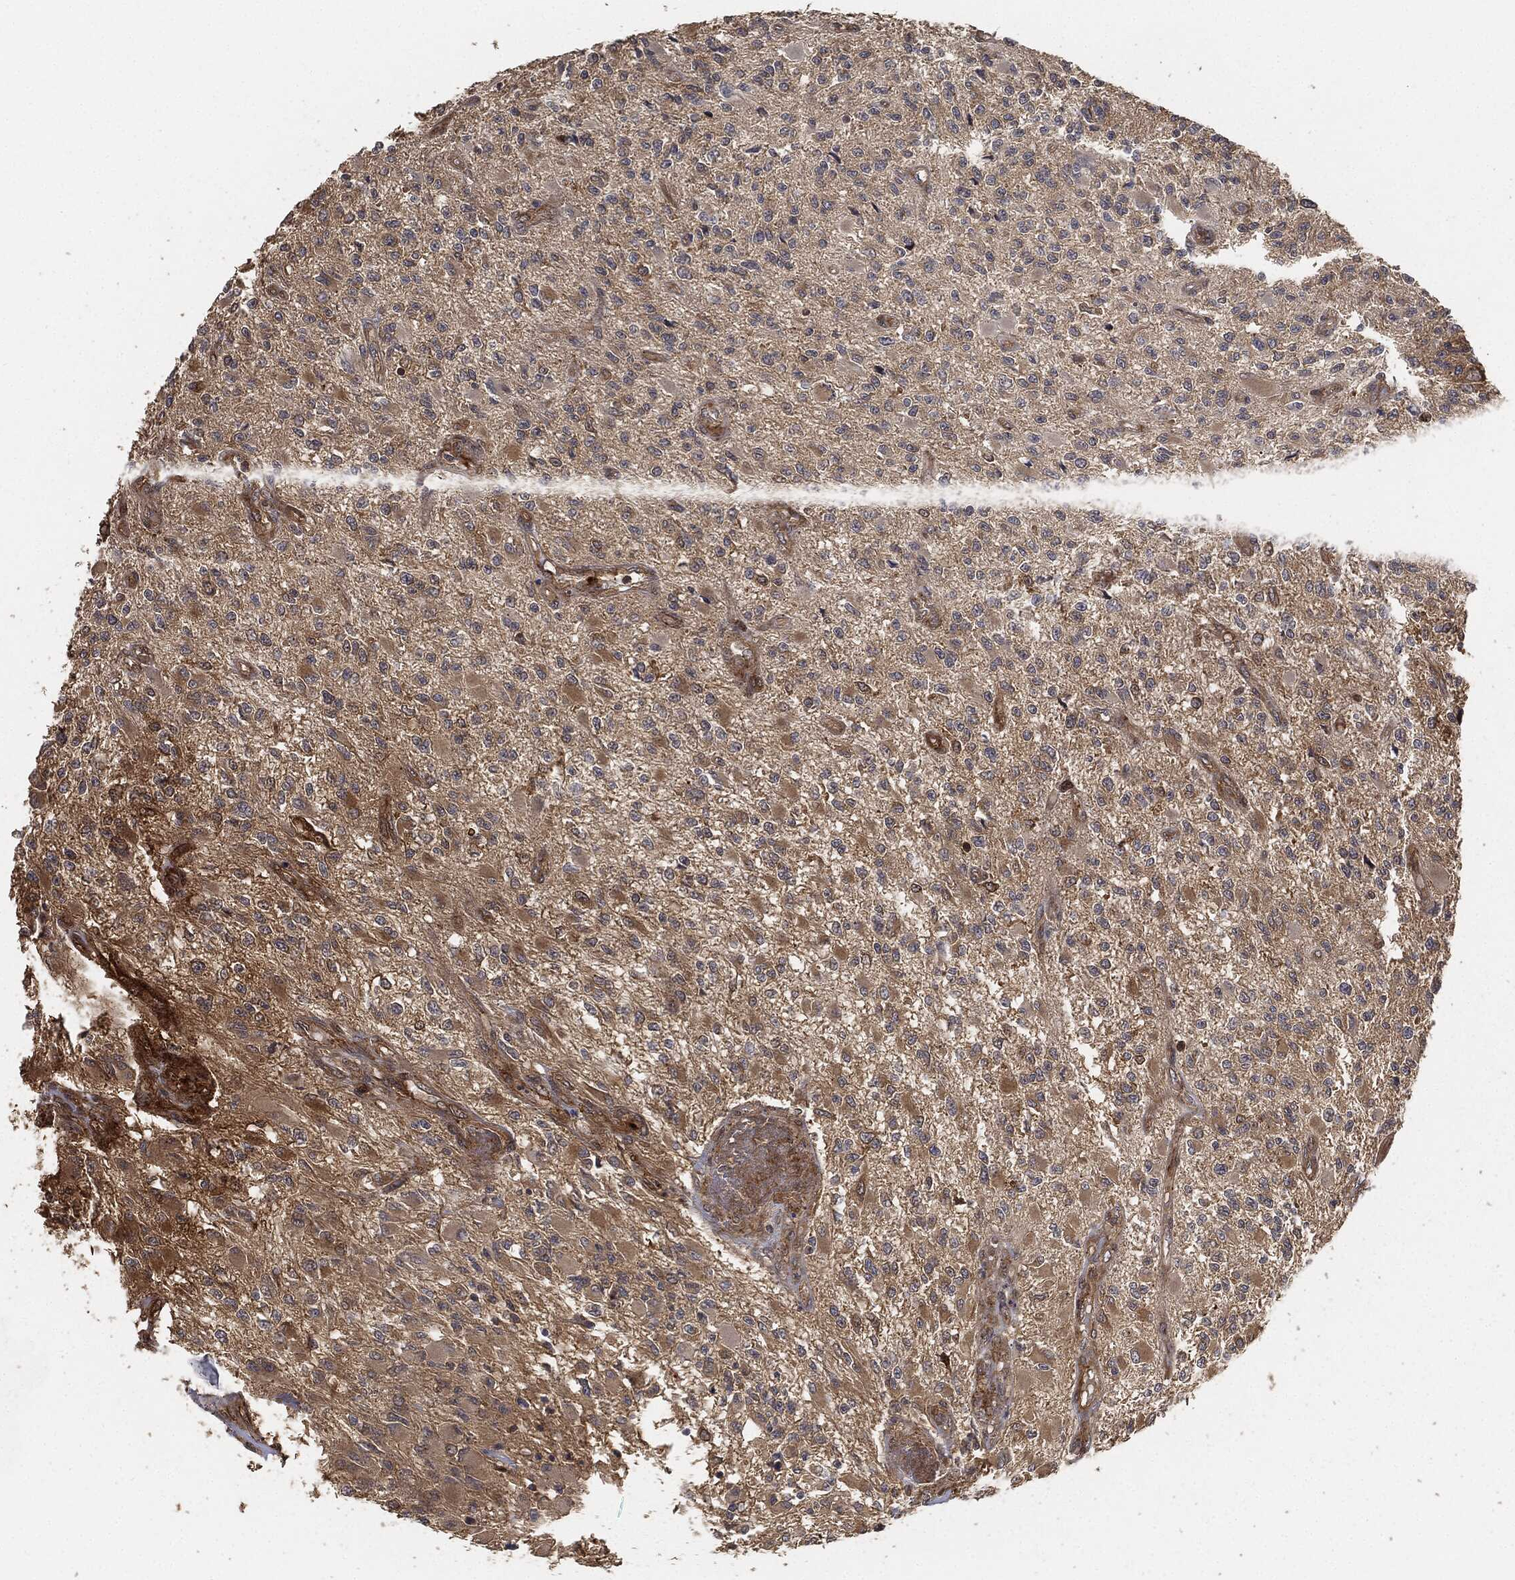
{"staining": {"intensity": "moderate", "quantity": "<25%", "location": "cytoplasmic/membranous"}, "tissue": "glioma", "cell_type": "Tumor cells", "image_type": "cancer", "snomed": [{"axis": "morphology", "description": "Glioma, malignant, High grade"}, {"axis": "topography", "description": "Brain"}], "caption": "Human high-grade glioma (malignant) stained for a protein (brown) displays moderate cytoplasmic/membranous positive expression in about <25% of tumor cells.", "gene": "TPT1", "patient": {"sex": "female", "age": 63}}